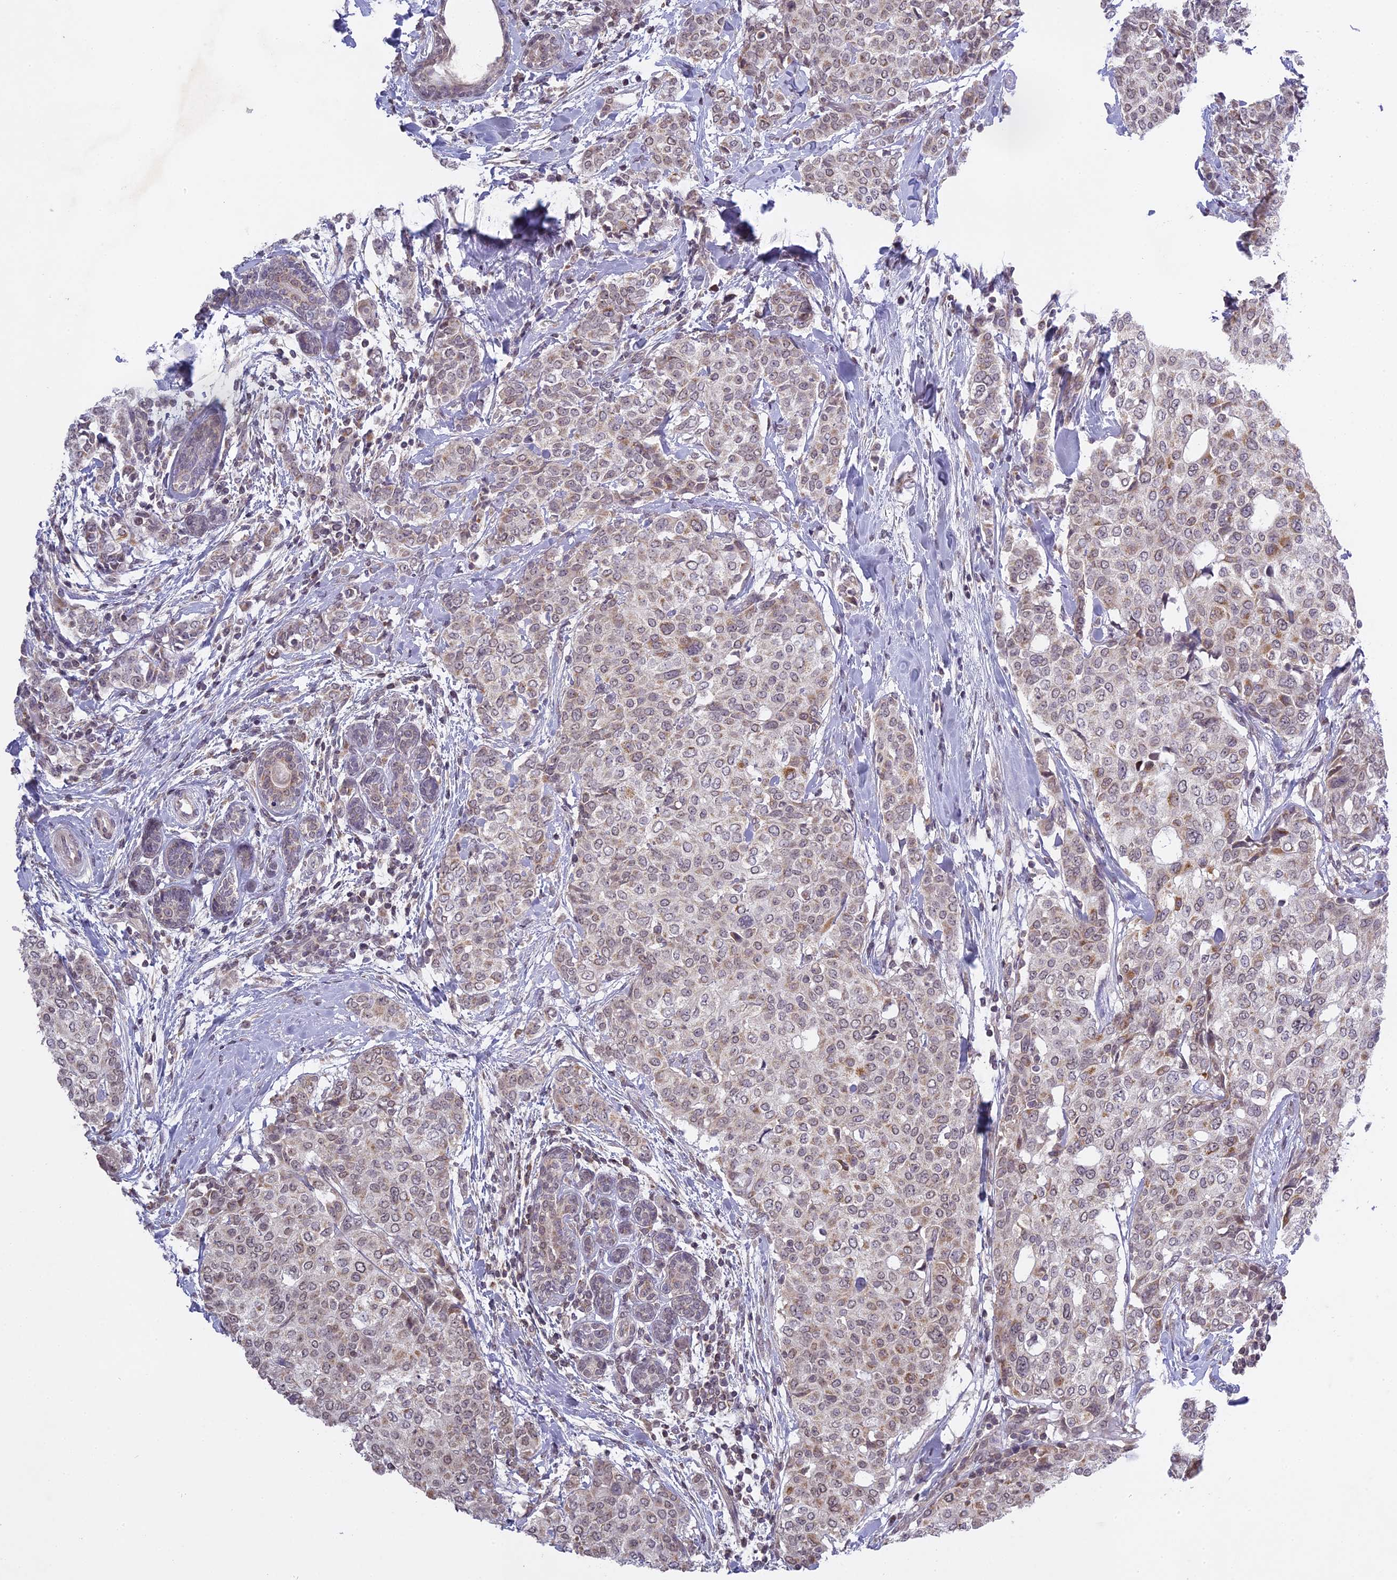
{"staining": {"intensity": "weak", "quantity": "25%-75%", "location": "cytoplasmic/membranous"}, "tissue": "breast cancer", "cell_type": "Tumor cells", "image_type": "cancer", "snomed": [{"axis": "morphology", "description": "Lobular carcinoma"}, {"axis": "topography", "description": "Breast"}], "caption": "IHC histopathology image of neoplastic tissue: lobular carcinoma (breast) stained using immunohistochemistry (IHC) displays low levels of weak protein expression localized specifically in the cytoplasmic/membranous of tumor cells, appearing as a cytoplasmic/membranous brown color.", "gene": "ERG28", "patient": {"sex": "female", "age": 51}}